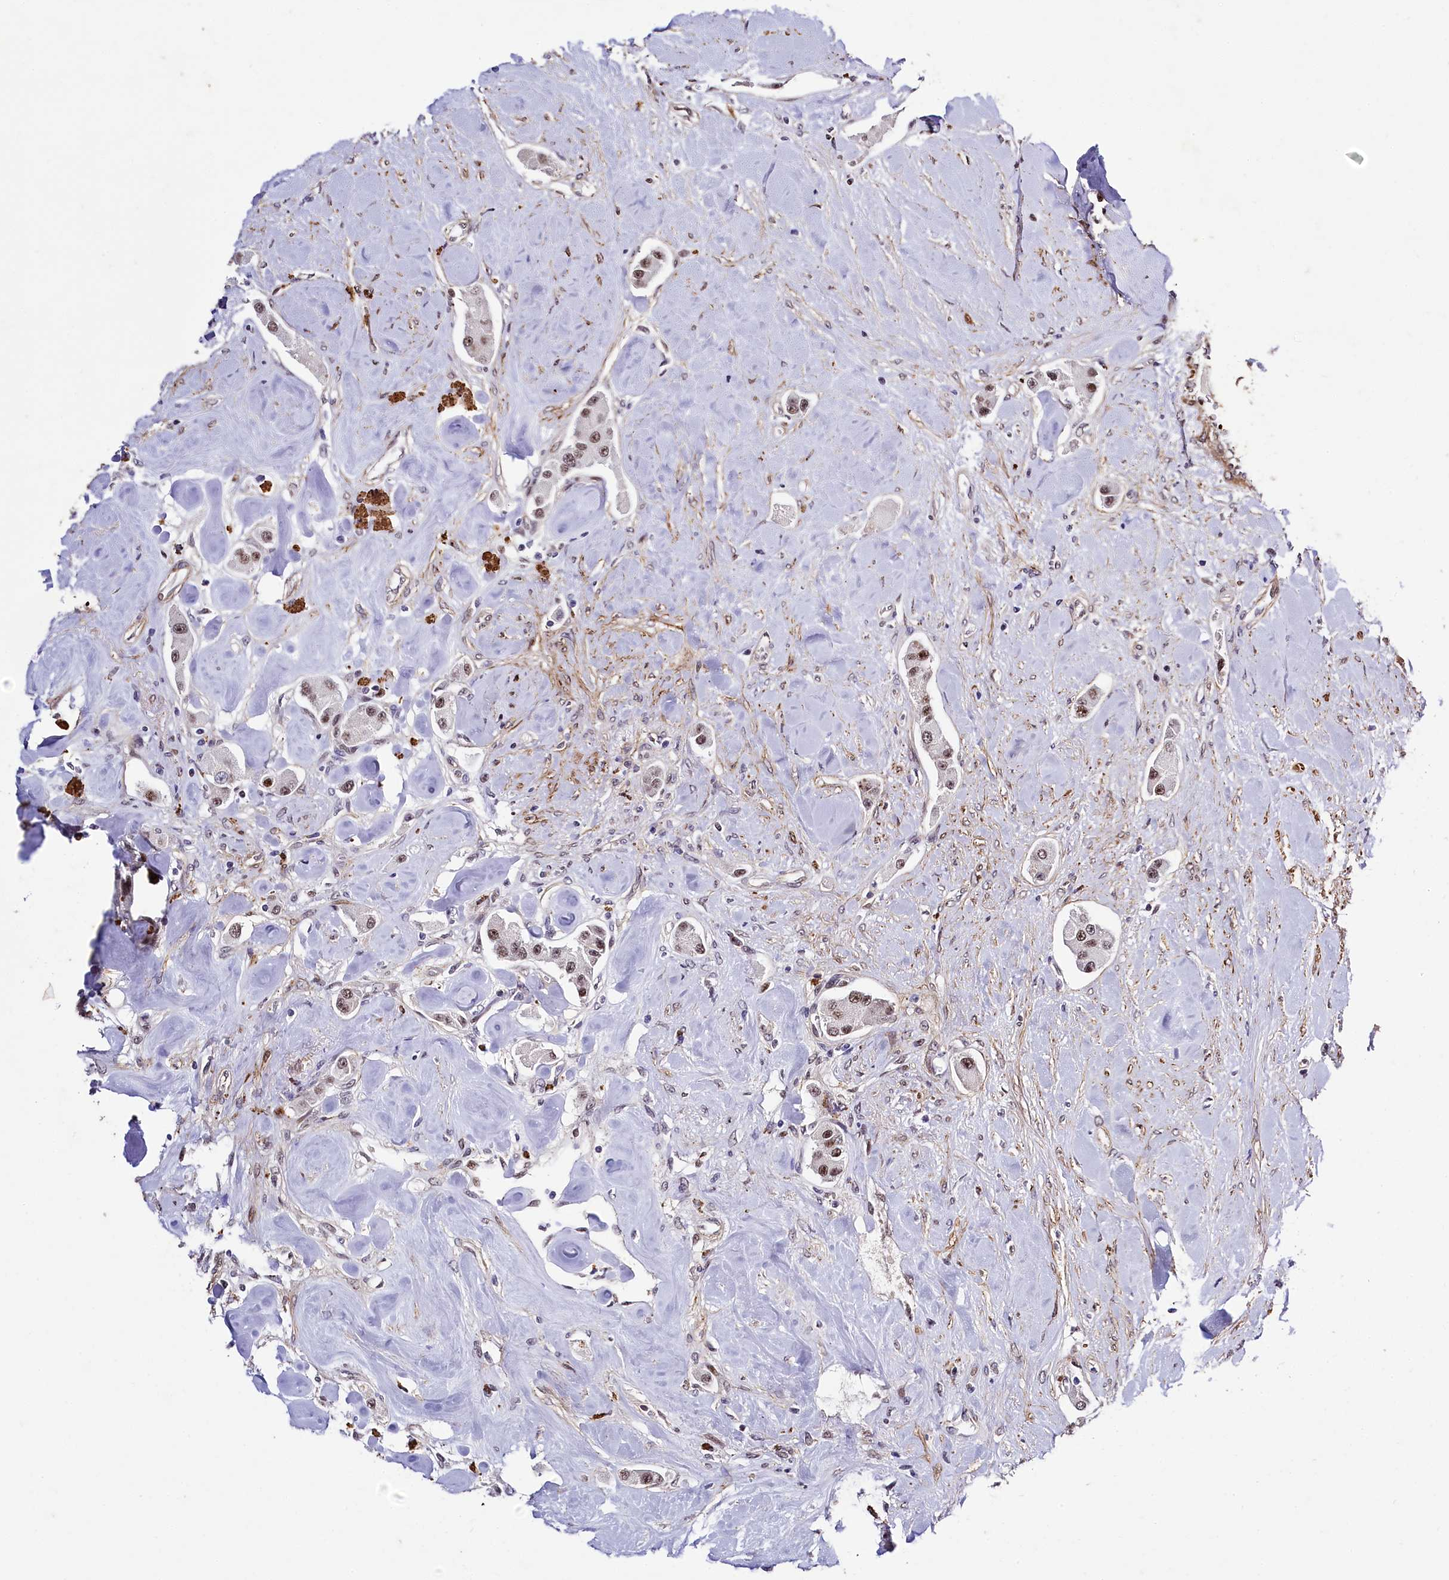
{"staining": {"intensity": "moderate", "quantity": ">75%", "location": "nuclear"}, "tissue": "carcinoid", "cell_type": "Tumor cells", "image_type": "cancer", "snomed": [{"axis": "morphology", "description": "Carcinoid, malignant, NOS"}, {"axis": "topography", "description": "Pancreas"}], "caption": "Immunohistochemistry of carcinoid shows medium levels of moderate nuclear staining in about >75% of tumor cells.", "gene": "SAMD10", "patient": {"sex": "male", "age": 41}}